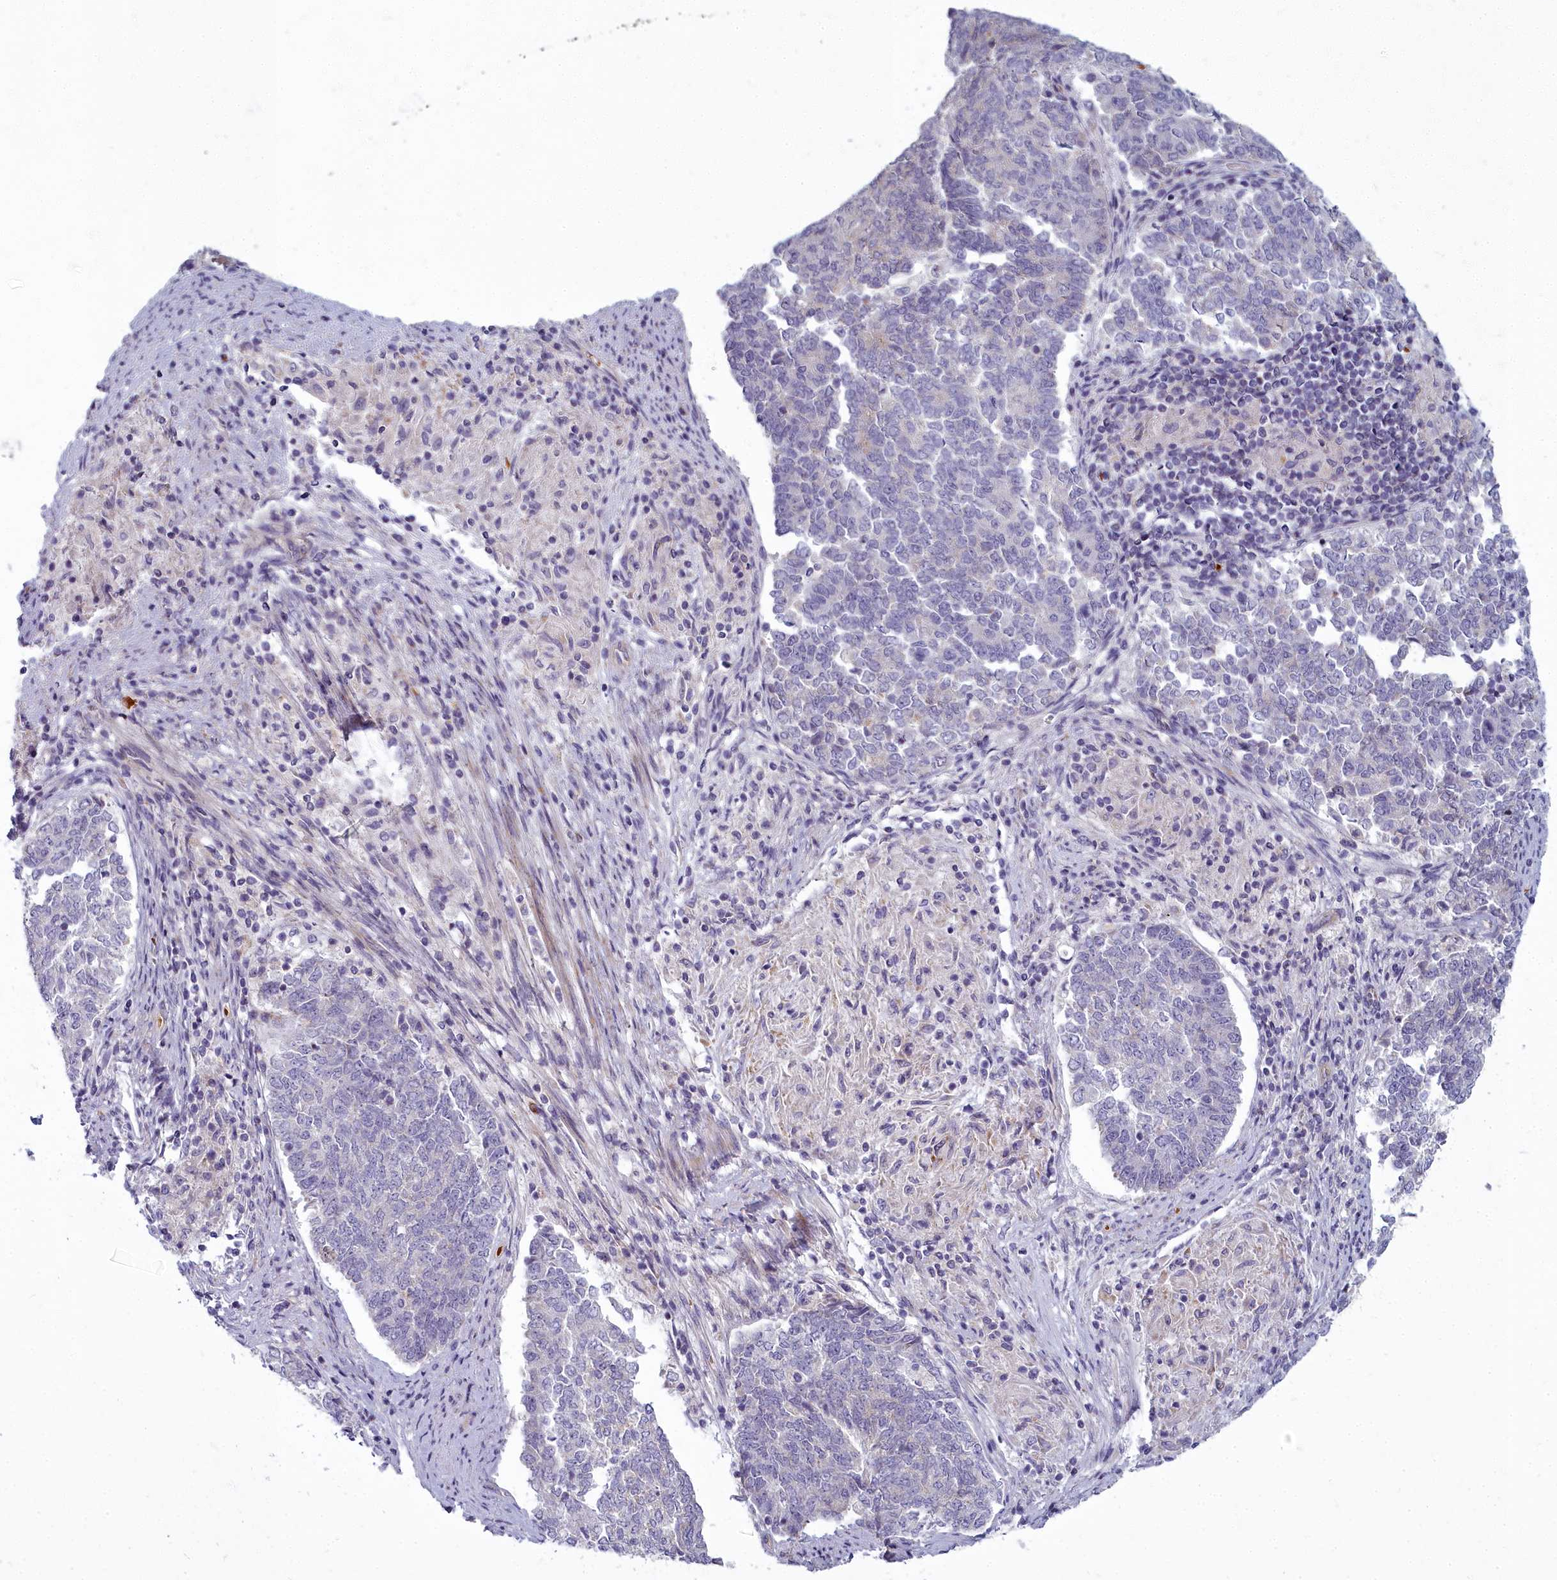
{"staining": {"intensity": "negative", "quantity": "none", "location": "none"}, "tissue": "endometrial cancer", "cell_type": "Tumor cells", "image_type": "cancer", "snomed": [{"axis": "morphology", "description": "Adenocarcinoma, NOS"}, {"axis": "topography", "description": "Endometrium"}], "caption": "This is an immunohistochemistry histopathology image of human endometrial adenocarcinoma. There is no positivity in tumor cells.", "gene": "ARL15", "patient": {"sex": "female", "age": 80}}